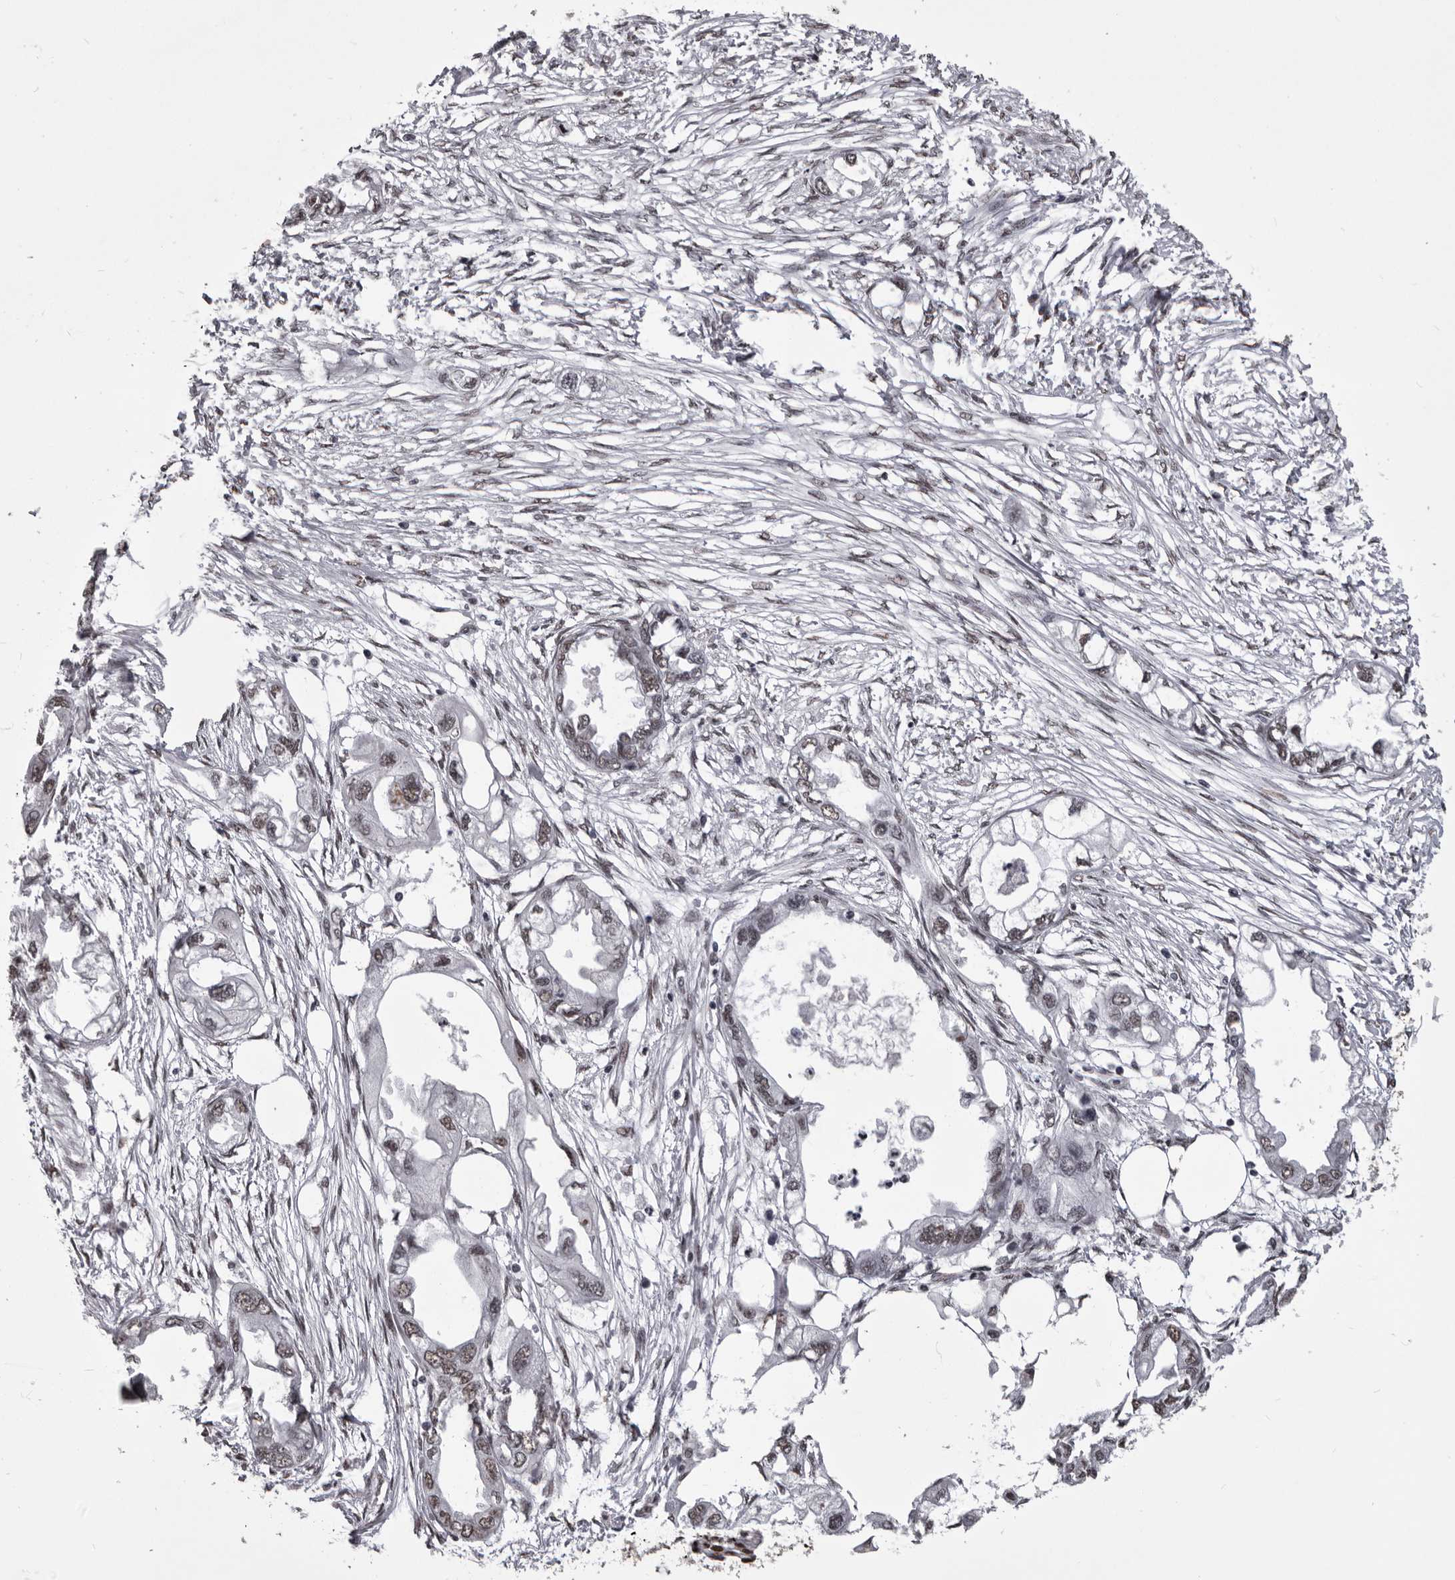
{"staining": {"intensity": "moderate", "quantity": ">75%", "location": "nuclear"}, "tissue": "endometrial cancer", "cell_type": "Tumor cells", "image_type": "cancer", "snomed": [{"axis": "morphology", "description": "Adenocarcinoma, NOS"}, {"axis": "morphology", "description": "Adenocarcinoma, metastatic, NOS"}, {"axis": "topography", "description": "Adipose tissue"}, {"axis": "topography", "description": "Endometrium"}], "caption": "Immunohistochemical staining of human endometrial cancer exhibits medium levels of moderate nuclear positivity in about >75% of tumor cells.", "gene": "NUMA1", "patient": {"sex": "female", "age": 67}}